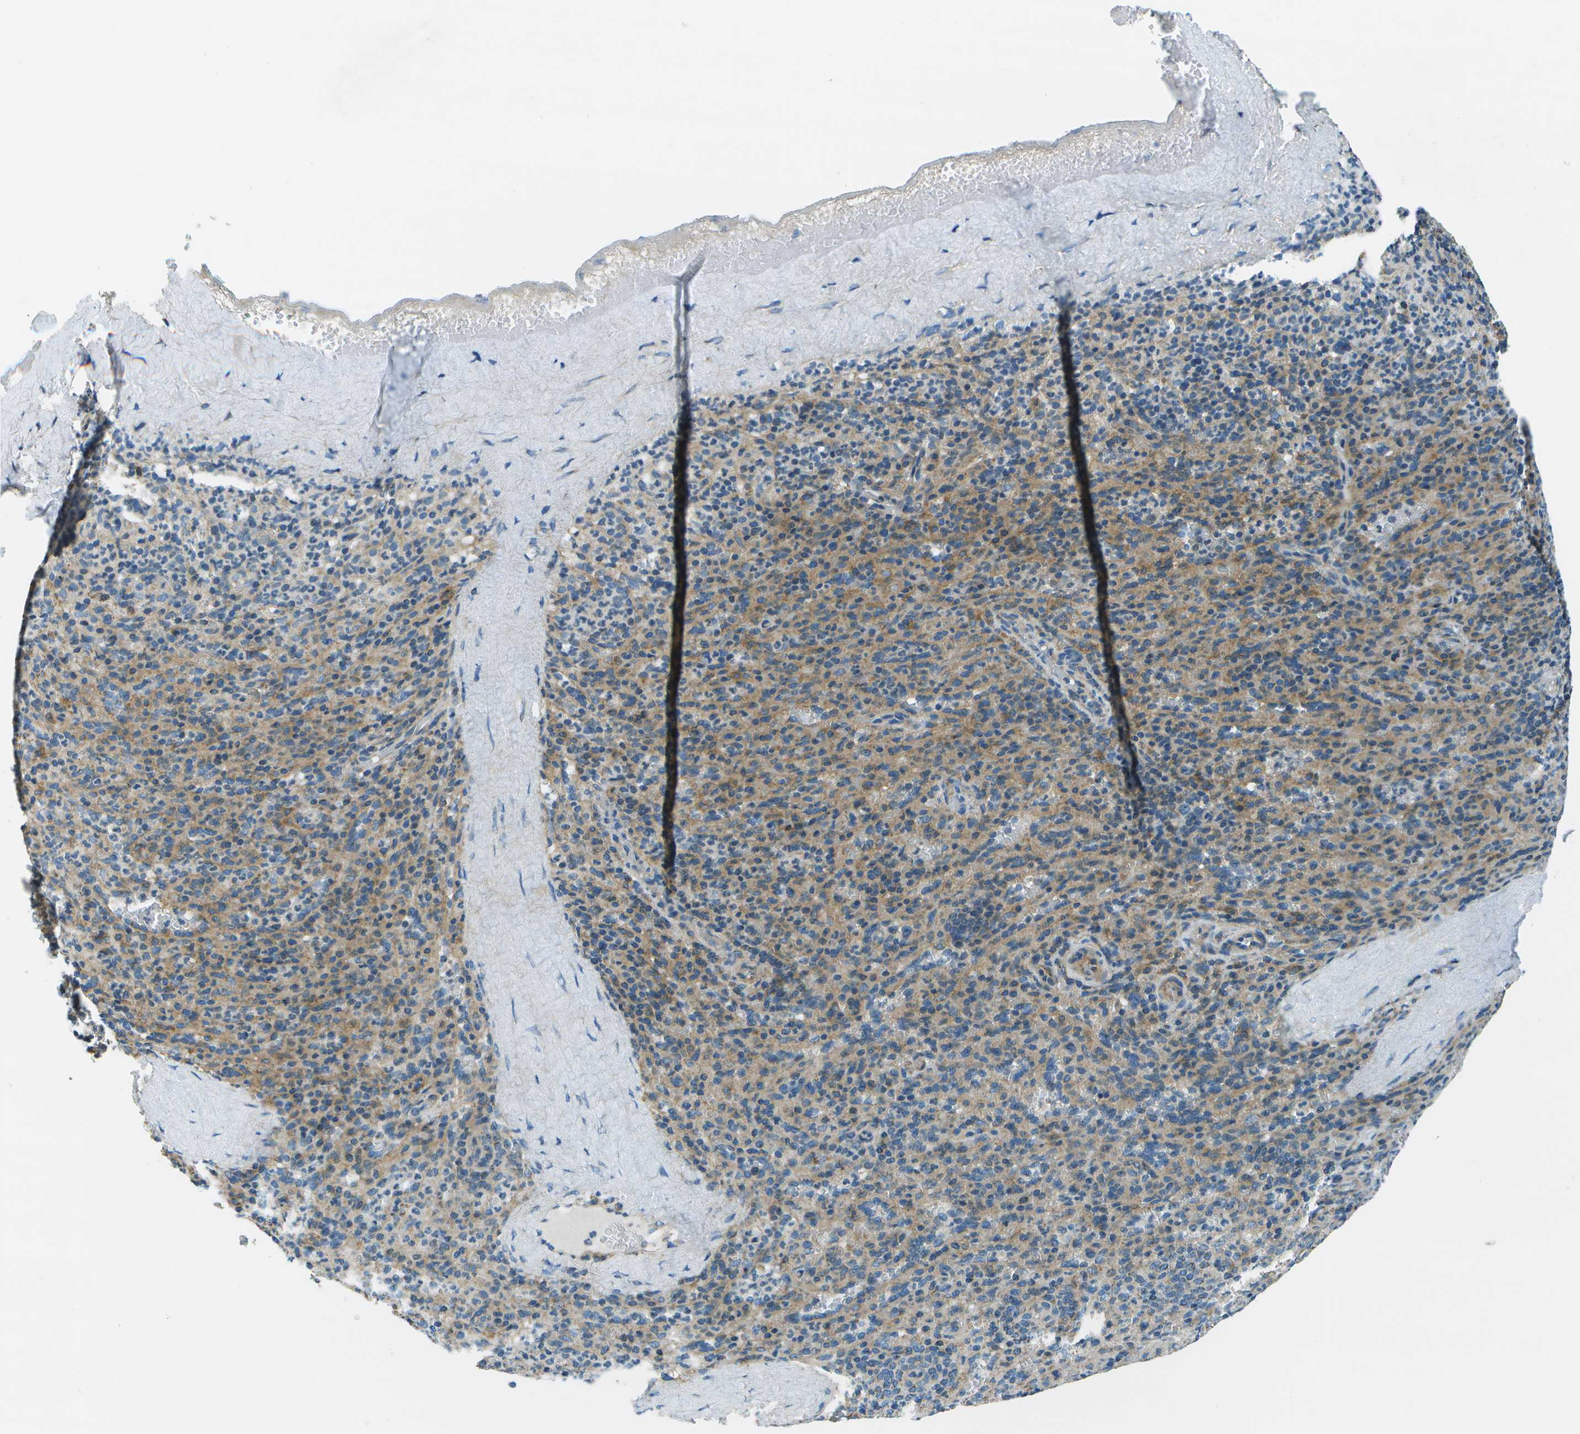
{"staining": {"intensity": "weak", "quantity": "25%-75%", "location": "cytoplasmic/membranous"}, "tissue": "spleen", "cell_type": "Cells in red pulp", "image_type": "normal", "snomed": [{"axis": "morphology", "description": "Normal tissue, NOS"}, {"axis": "topography", "description": "Spleen"}], "caption": "This photomicrograph displays unremarkable spleen stained with IHC to label a protein in brown. The cytoplasmic/membranous of cells in red pulp show weak positivity for the protein. Nuclei are counter-stained blue.", "gene": "TMEM51", "patient": {"sex": "male", "age": 36}}